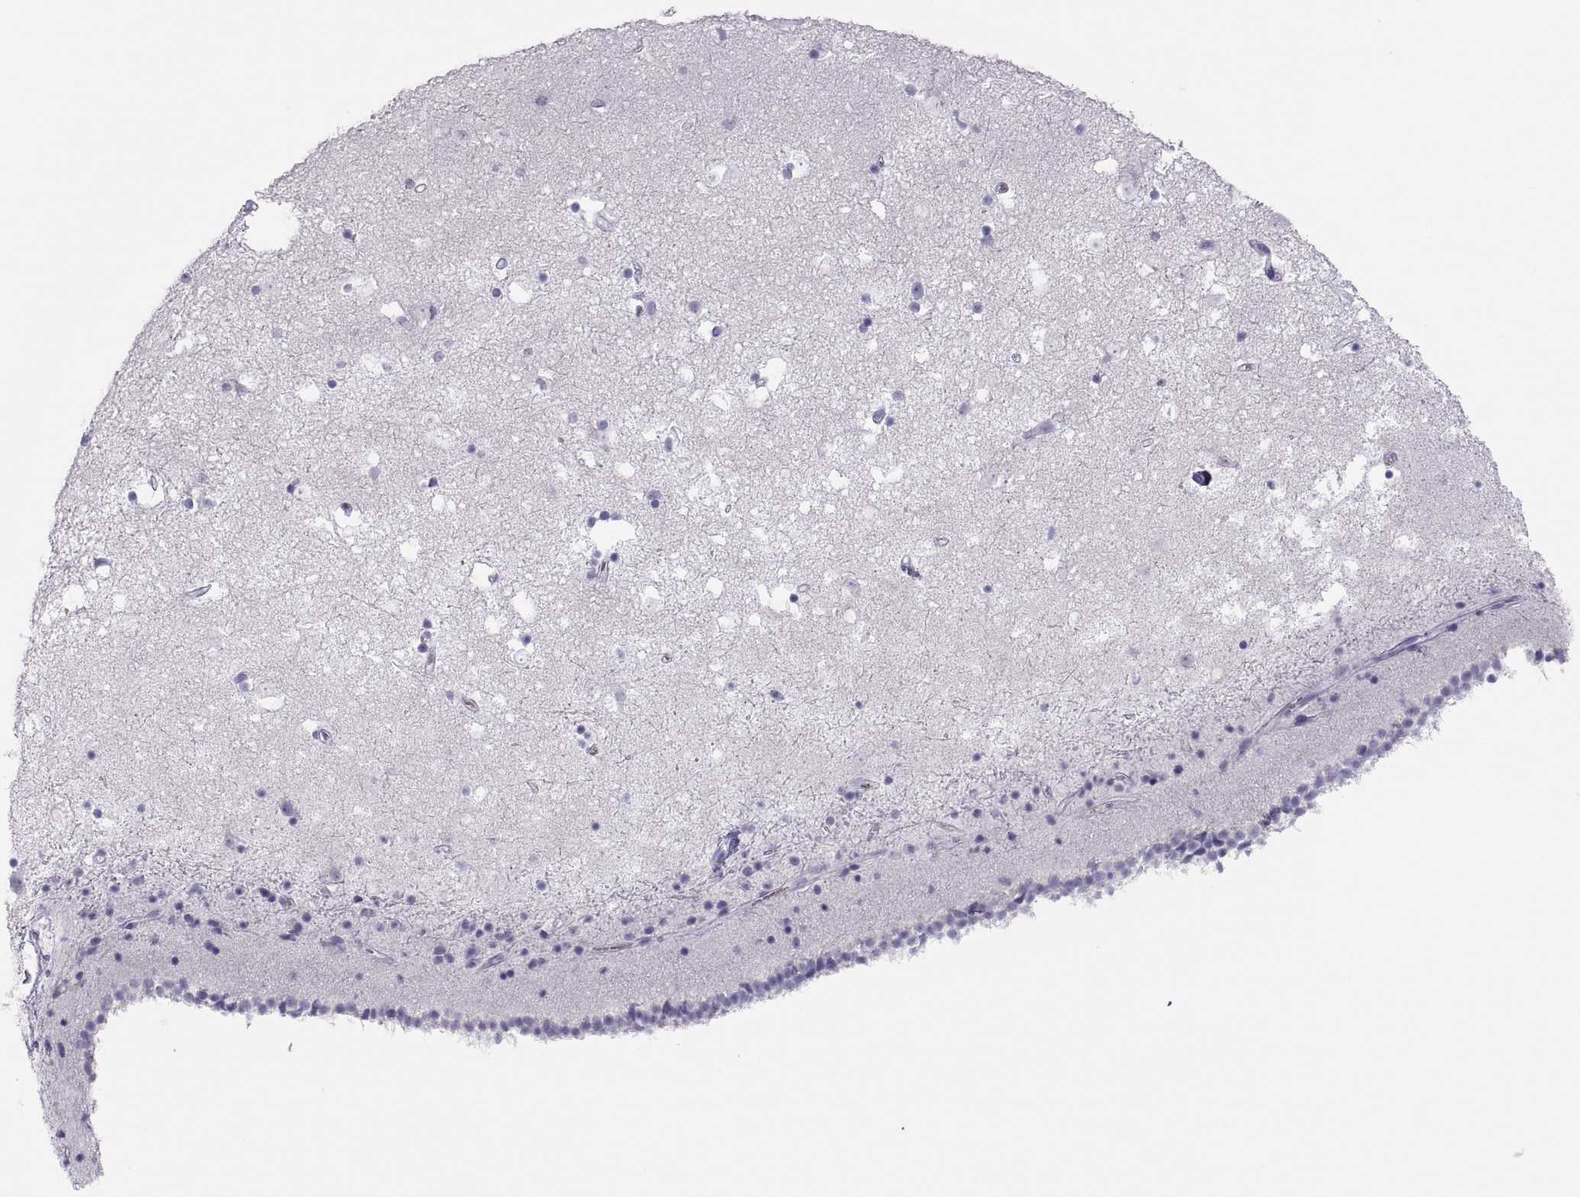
{"staining": {"intensity": "negative", "quantity": "none", "location": "none"}, "tissue": "caudate", "cell_type": "Glial cells", "image_type": "normal", "snomed": [{"axis": "morphology", "description": "Normal tissue, NOS"}, {"axis": "topography", "description": "Lateral ventricle wall"}], "caption": "DAB immunohistochemical staining of normal human caudate demonstrates no significant staining in glial cells. The staining is performed using DAB (3,3'-diaminobenzidine) brown chromogen with nuclei counter-stained in using hematoxylin.", "gene": "SEMG1", "patient": {"sex": "female", "age": 71}}